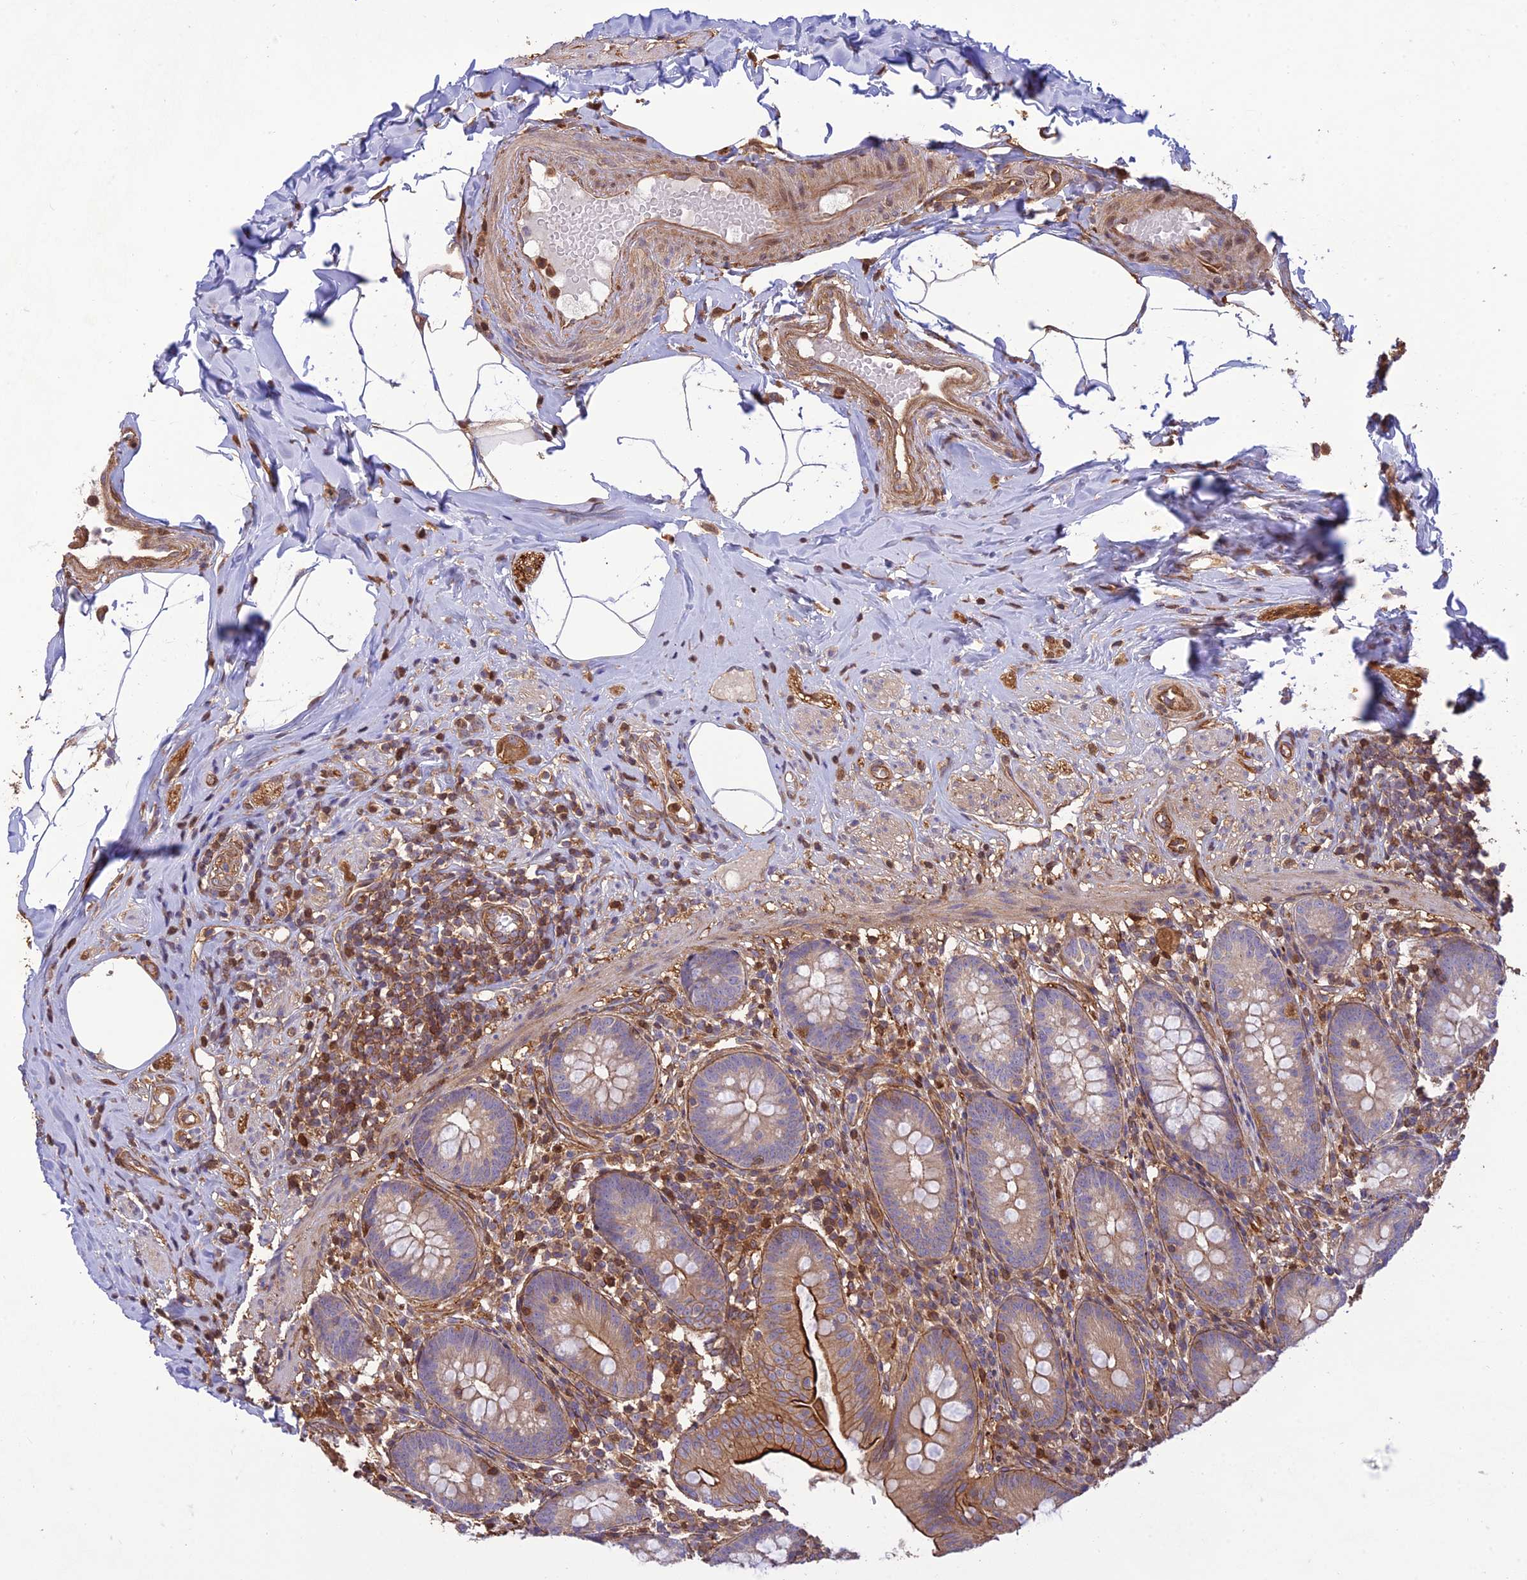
{"staining": {"intensity": "strong", "quantity": "<25%", "location": "cytoplasmic/membranous"}, "tissue": "appendix", "cell_type": "Glandular cells", "image_type": "normal", "snomed": [{"axis": "morphology", "description": "Normal tissue, NOS"}, {"axis": "topography", "description": "Appendix"}], "caption": "Protein analysis of unremarkable appendix demonstrates strong cytoplasmic/membranous expression in approximately <25% of glandular cells. (DAB (3,3'-diaminobenzidine) IHC, brown staining for protein, blue staining for nuclei).", "gene": "HPSE2", "patient": {"sex": "male", "age": 55}}